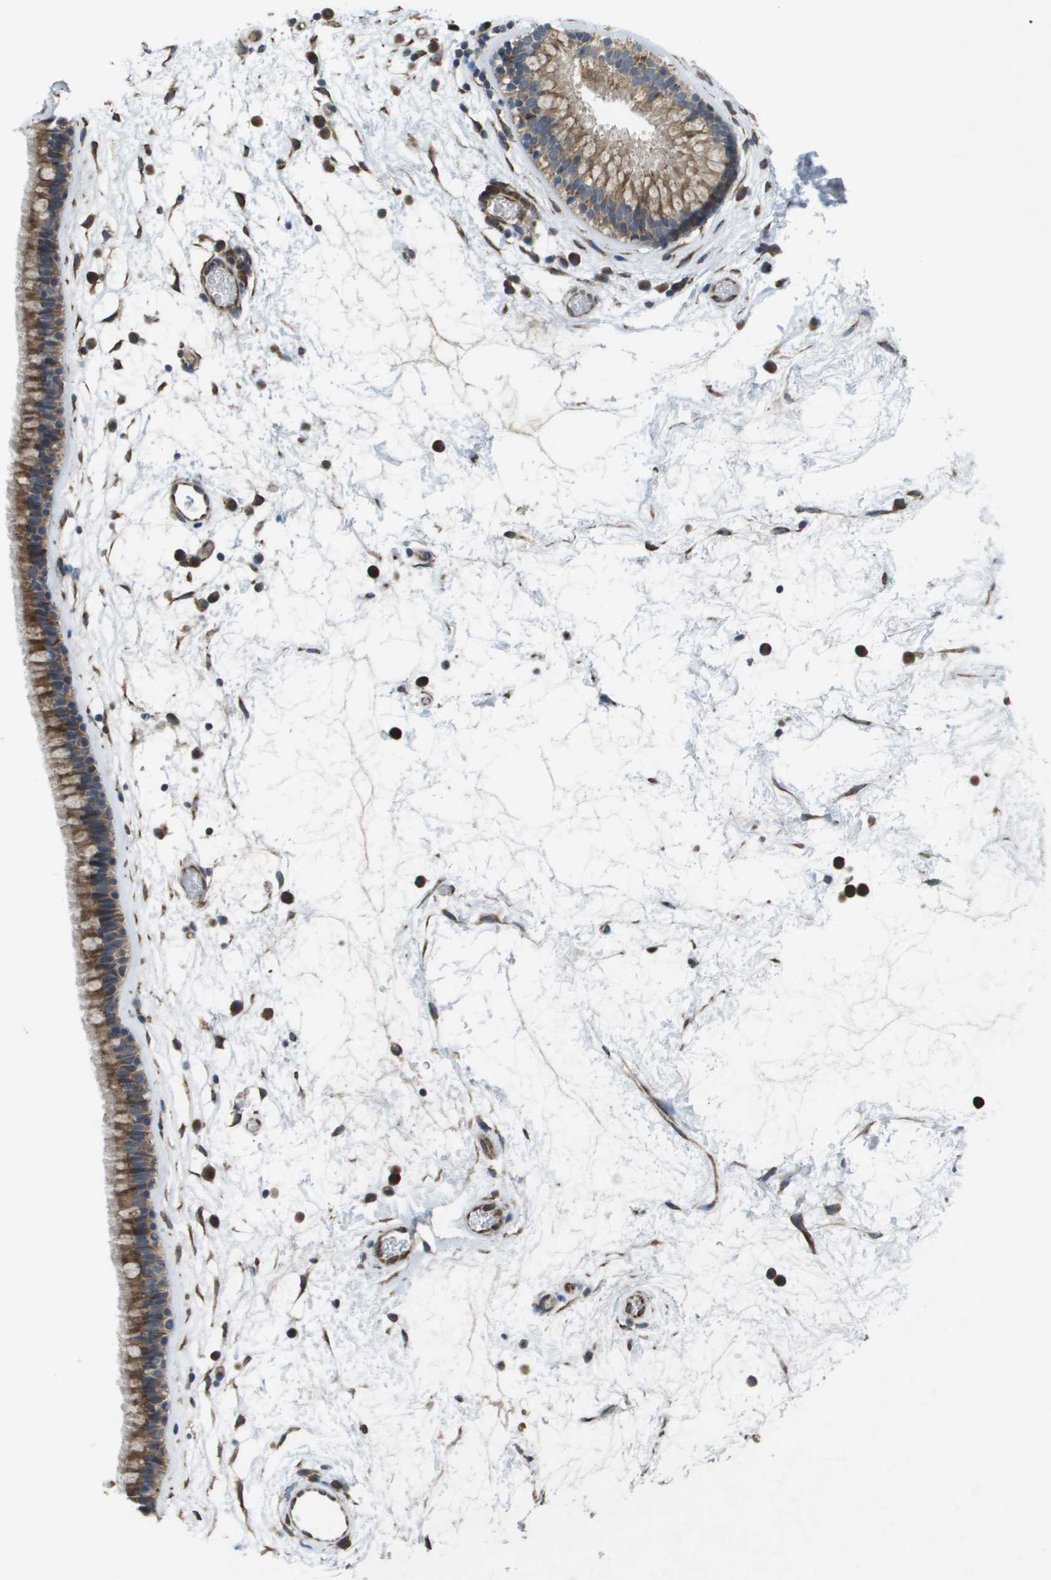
{"staining": {"intensity": "moderate", "quantity": ">75%", "location": "cytoplasmic/membranous"}, "tissue": "nasopharynx", "cell_type": "Respiratory epithelial cells", "image_type": "normal", "snomed": [{"axis": "morphology", "description": "Normal tissue, NOS"}, {"axis": "morphology", "description": "Inflammation, NOS"}, {"axis": "topography", "description": "Nasopharynx"}], "caption": "About >75% of respiratory epithelial cells in benign nasopharynx reveal moderate cytoplasmic/membranous protein expression as visualized by brown immunohistochemical staining.", "gene": "CLCN2", "patient": {"sex": "male", "age": 48}}